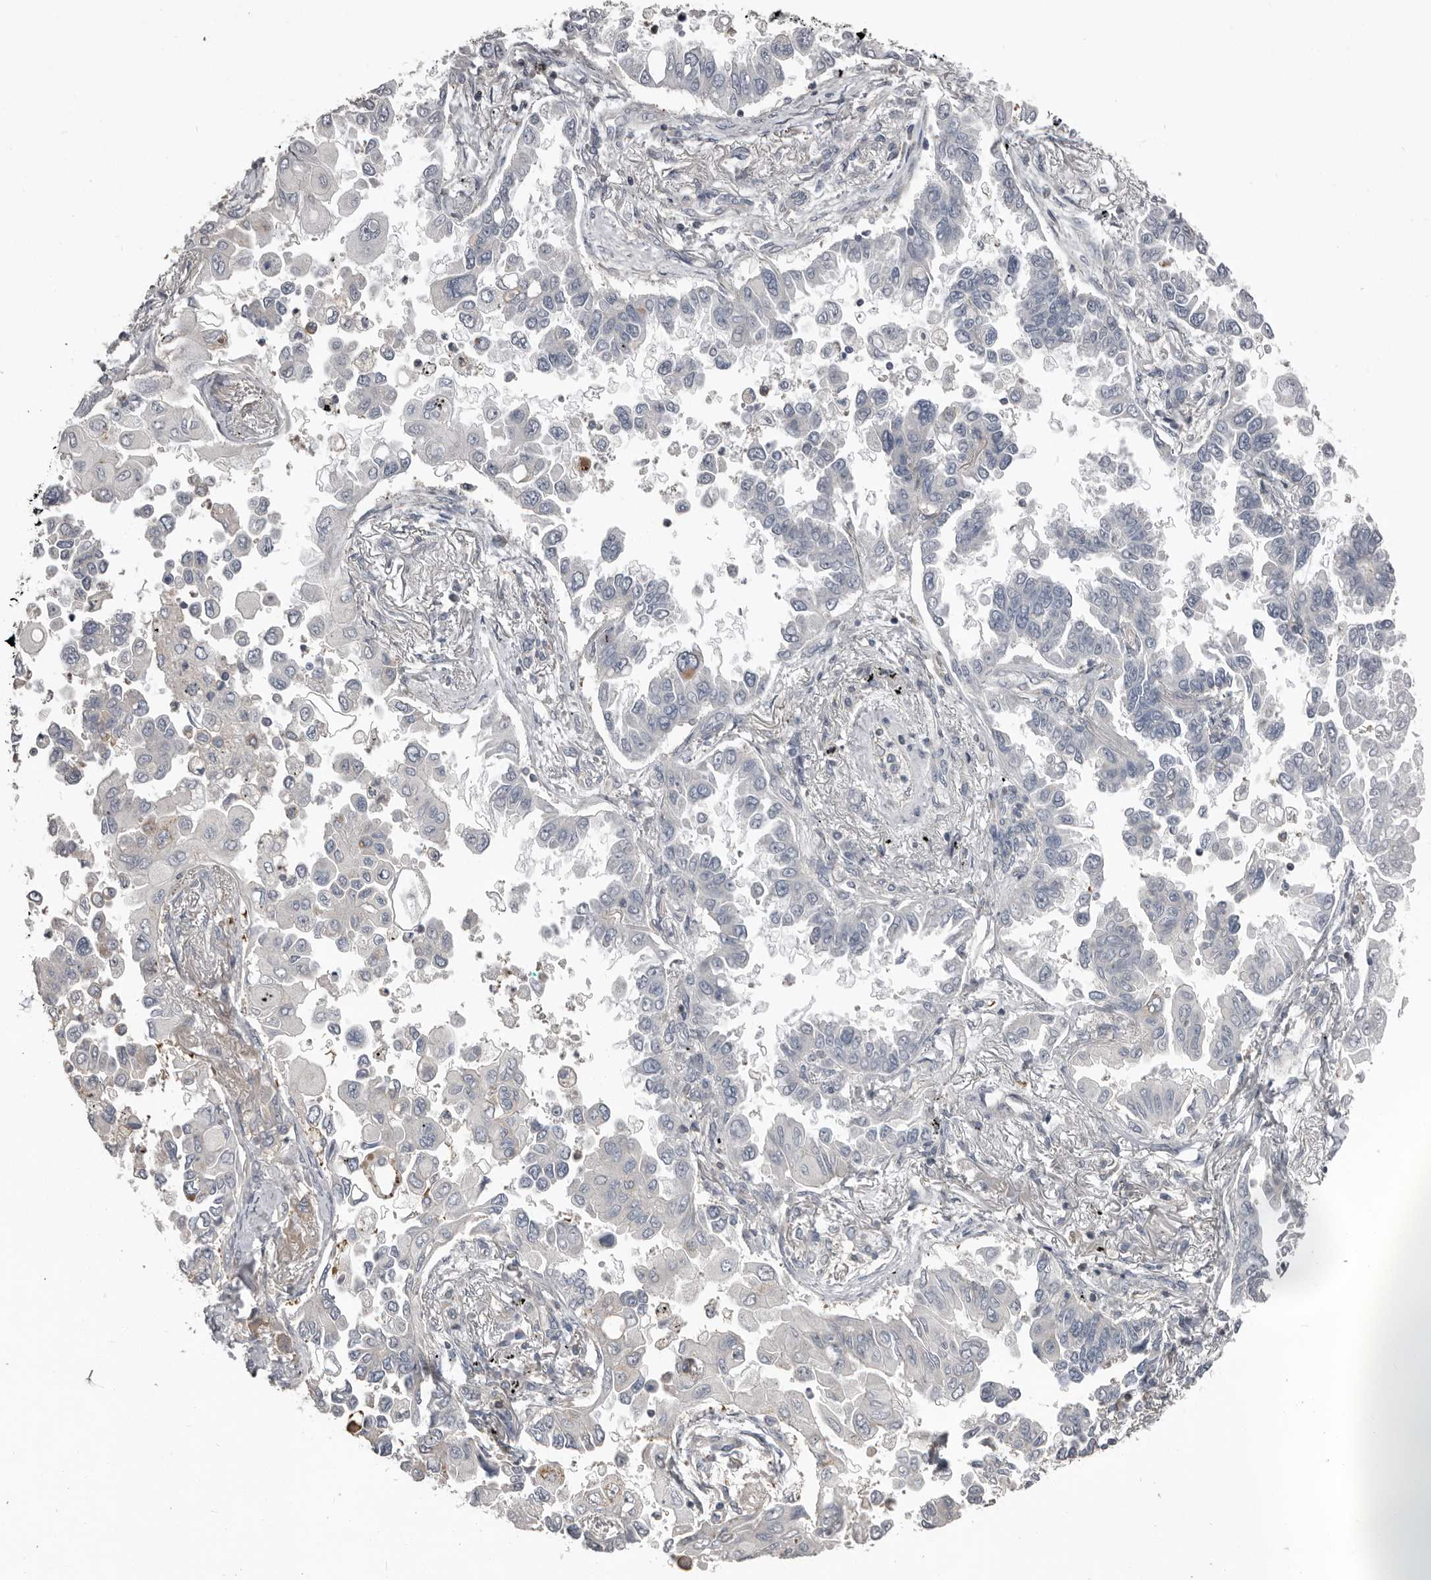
{"staining": {"intensity": "negative", "quantity": "none", "location": "none"}, "tissue": "lung cancer", "cell_type": "Tumor cells", "image_type": "cancer", "snomed": [{"axis": "morphology", "description": "Adenocarcinoma, NOS"}, {"axis": "topography", "description": "Lung"}], "caption": "This is an immunohistochemistry photomicrograph of human lung cancer (adenocarcinoma). There is no expression in tumor cells.", "gene": "CA6", "patient": {"sex": "female", "age": 67}}